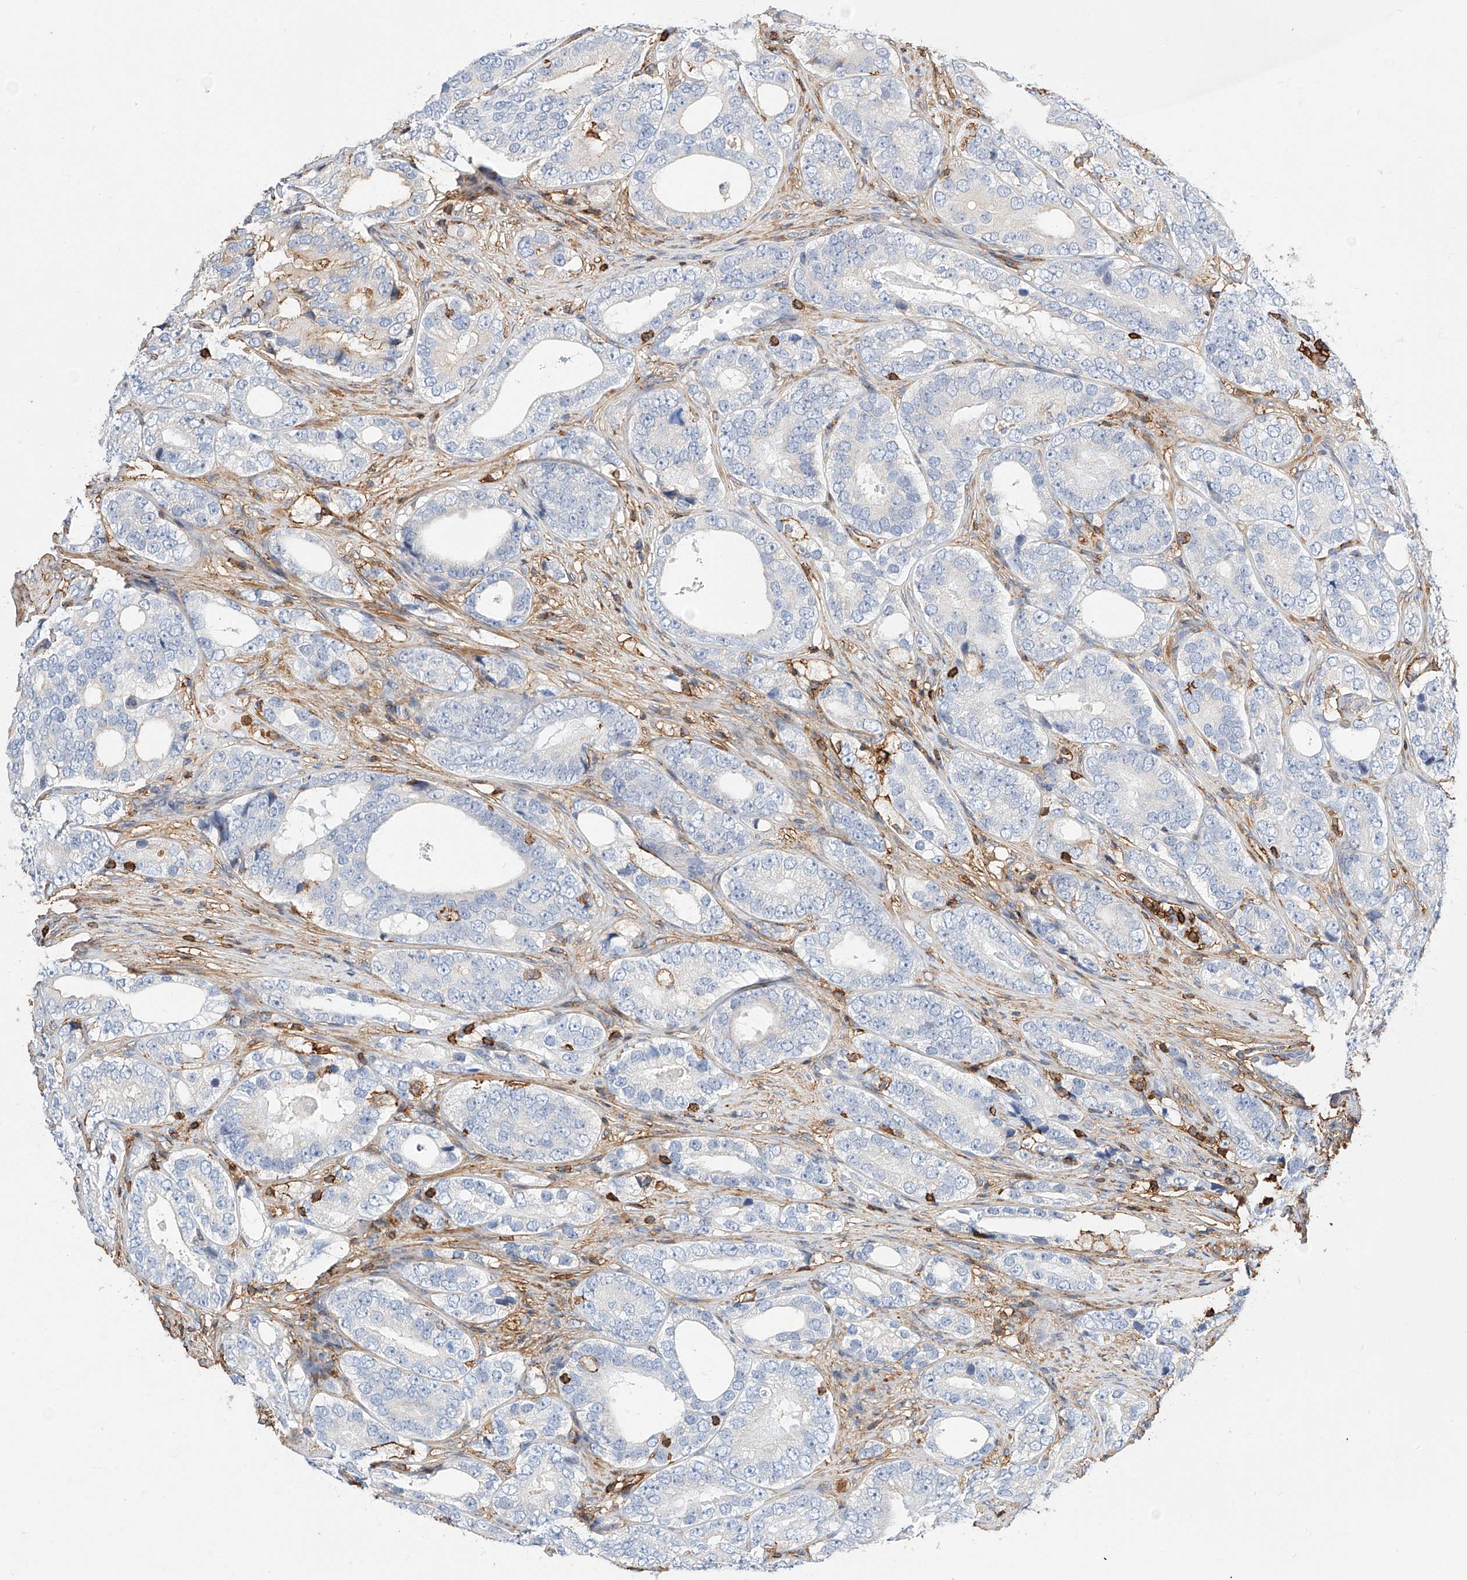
{"staining": {"intensity": "negative", "quantity": "none", "location": "none"}, "tissue": "prostate cancer", "cell_type": "Tumor cells", "image_type": "cancer", "snomed": [{"axis": "morphology", "description": "Adenocarcinoma, High grade"}, {"axis": "topography", "description": "Prostate"}], "caption": "There is no significant positivity in tumor cells of prostate cancer.", "gene": "WFS1", "patient": {"sex": "male", "age": 56}}